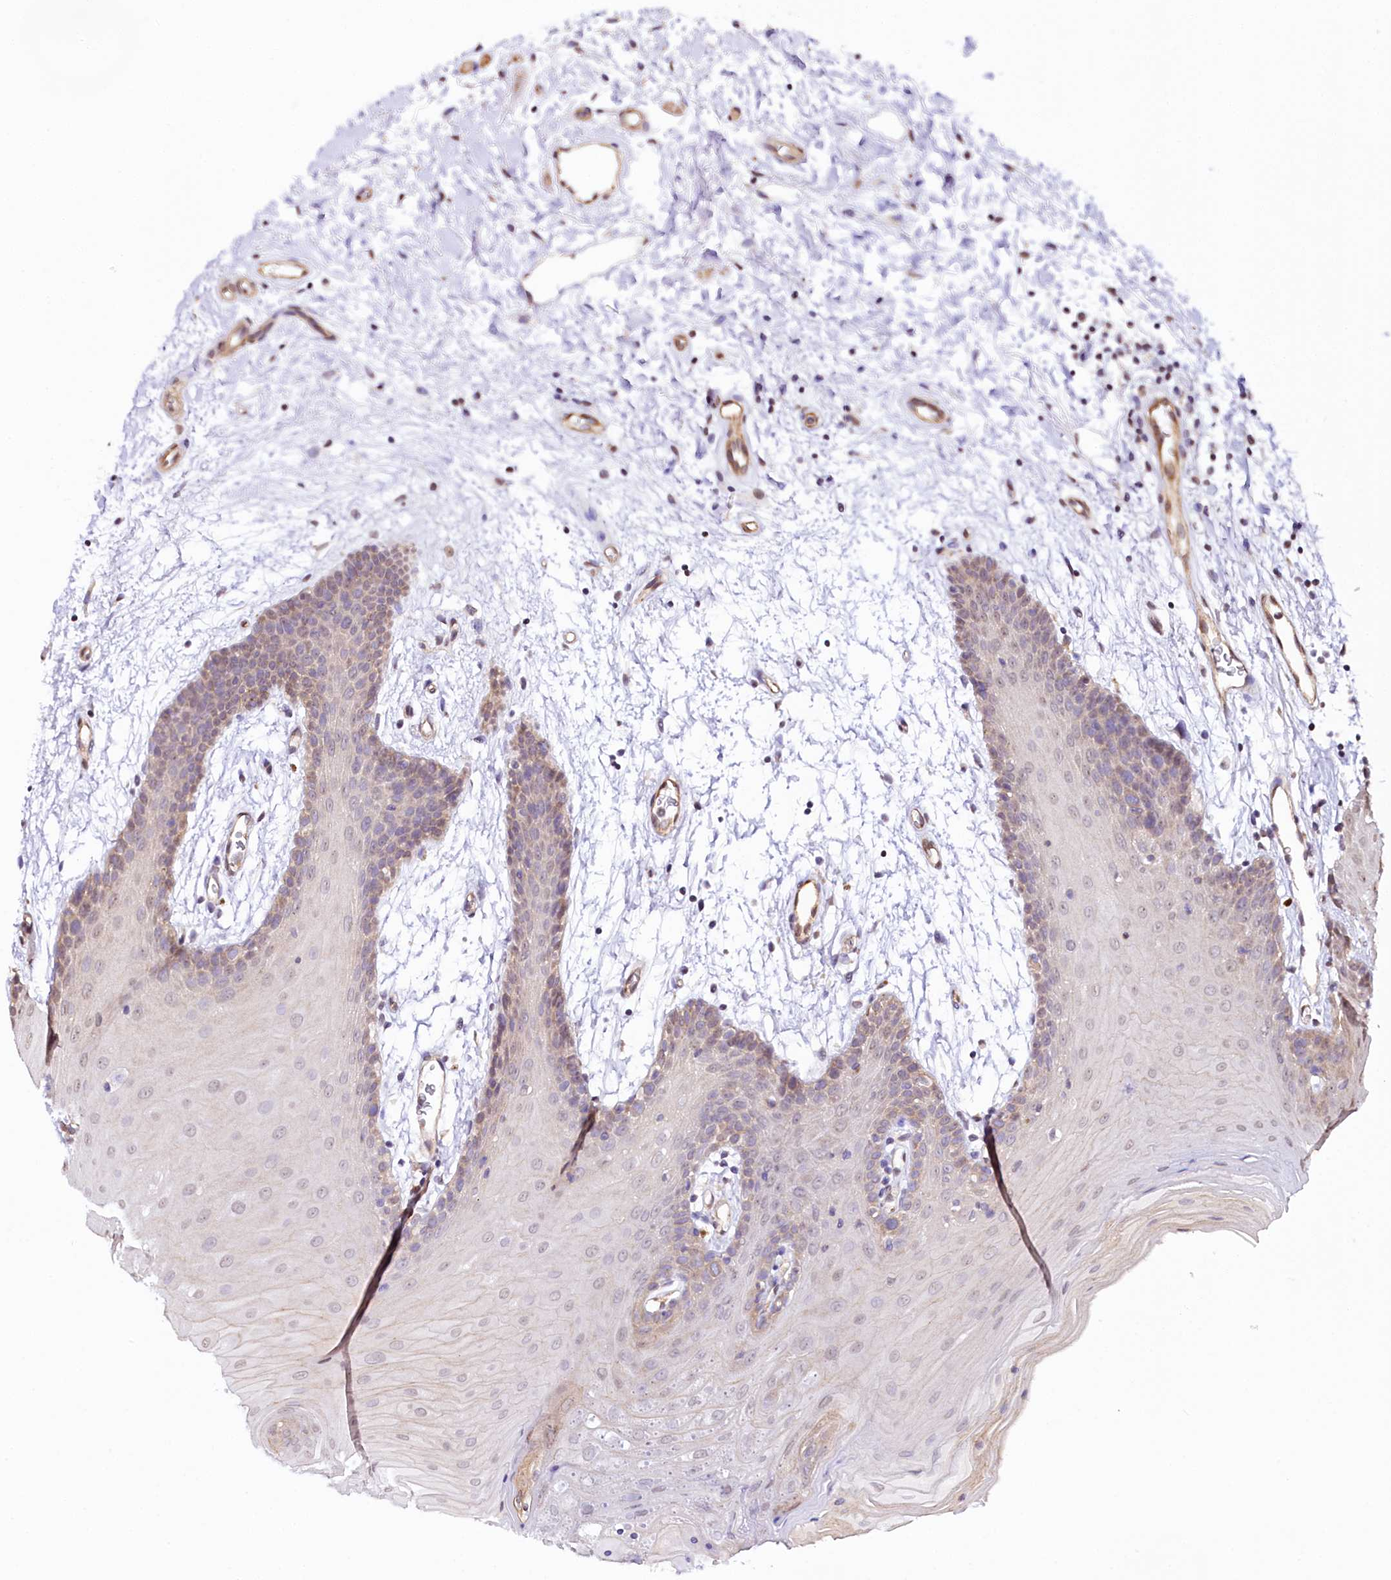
{"staining": {"intensity": "weak", "quantity": "<25%", "location": "cytoplasmic/membranous,nuclear"}, "tissue": "oral mucosa", "cell_type": "Squamous epithelial cells", "image_type": "normal", "snomed": [{"axis": "morphology", "description": "Normal tissue, NOS"}, {"axis": "topography", "description": "Skeletal muscle"}, {"axis": "topography", "description": "Oral tissue"}, {"axis": "topography", "description": "Salivary gland"}, {"axis": "topography", "description": "Peripheral nerve tissue"}], "caption": "High magnification brightfield microscopy of normal oral mucosa stained with DAB (3,3'-diaminobenzidine) (brown) and counterstained with hematoxylin (blue): squamous epithelial cells show no significant expression. (Brightfield microscopy of DAB (3,3'-diaminobenzidine) immunohistochemistry at high magnification).", "gene": "ST7", "patient": {"sex": "male", "age": 54}}